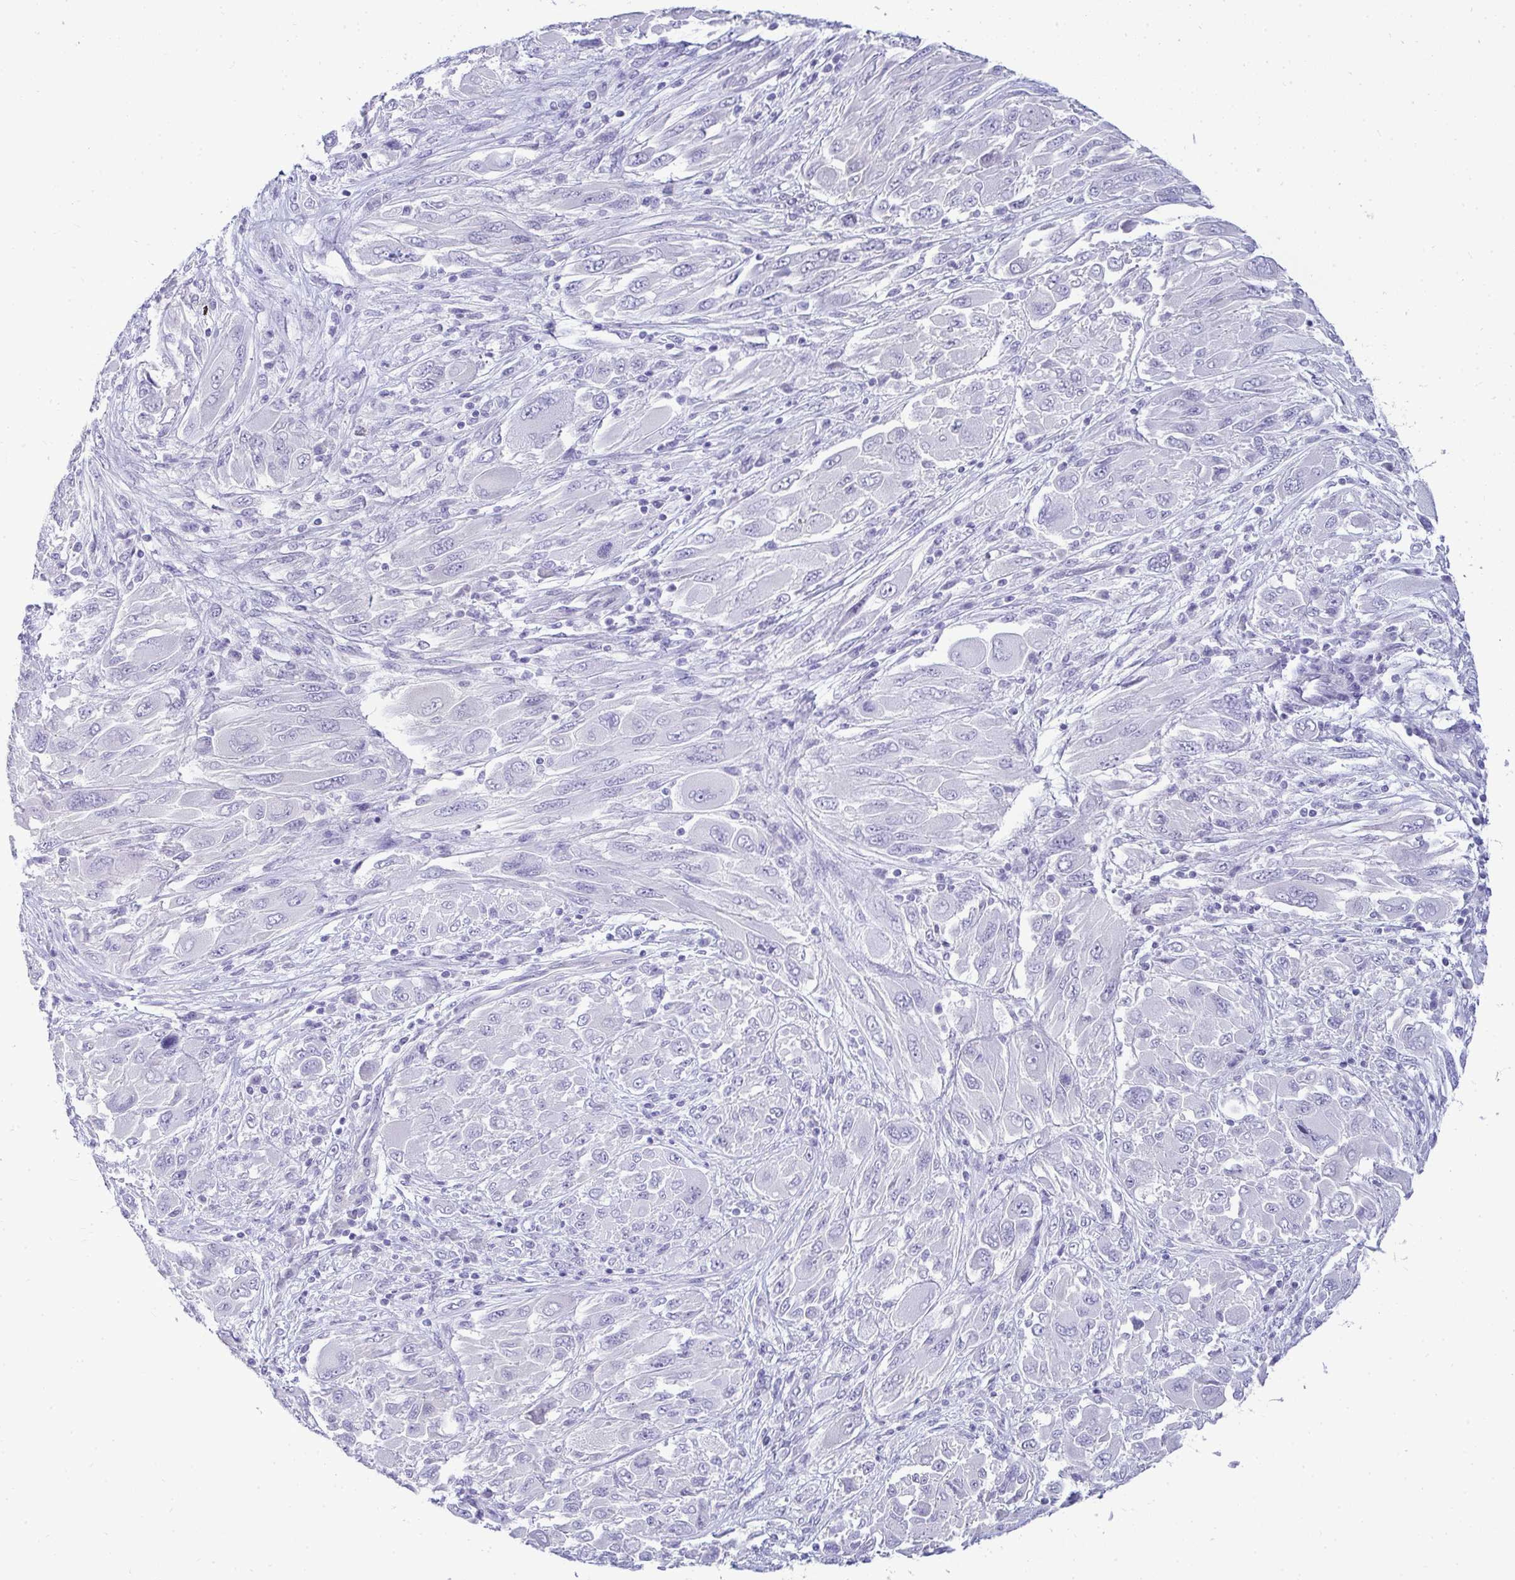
{"staining": {"intensity": "negative", "quantity": "none", "location": "none"}, "tissue": "melanoma", "cell_type": "Tumor cells", "image_type": "cancer", "snomed": [{"axis": "morphology", "description": "Malignant melanoma, NOS"}, {"axis": "topography", "description": "Skin"}], "caption": "Melanoma was stained to show a protein in brown. There is no significant positivity in tumor cells.", "gene": "HSPB6", "patient": {"sex": "female", "age": 91}}